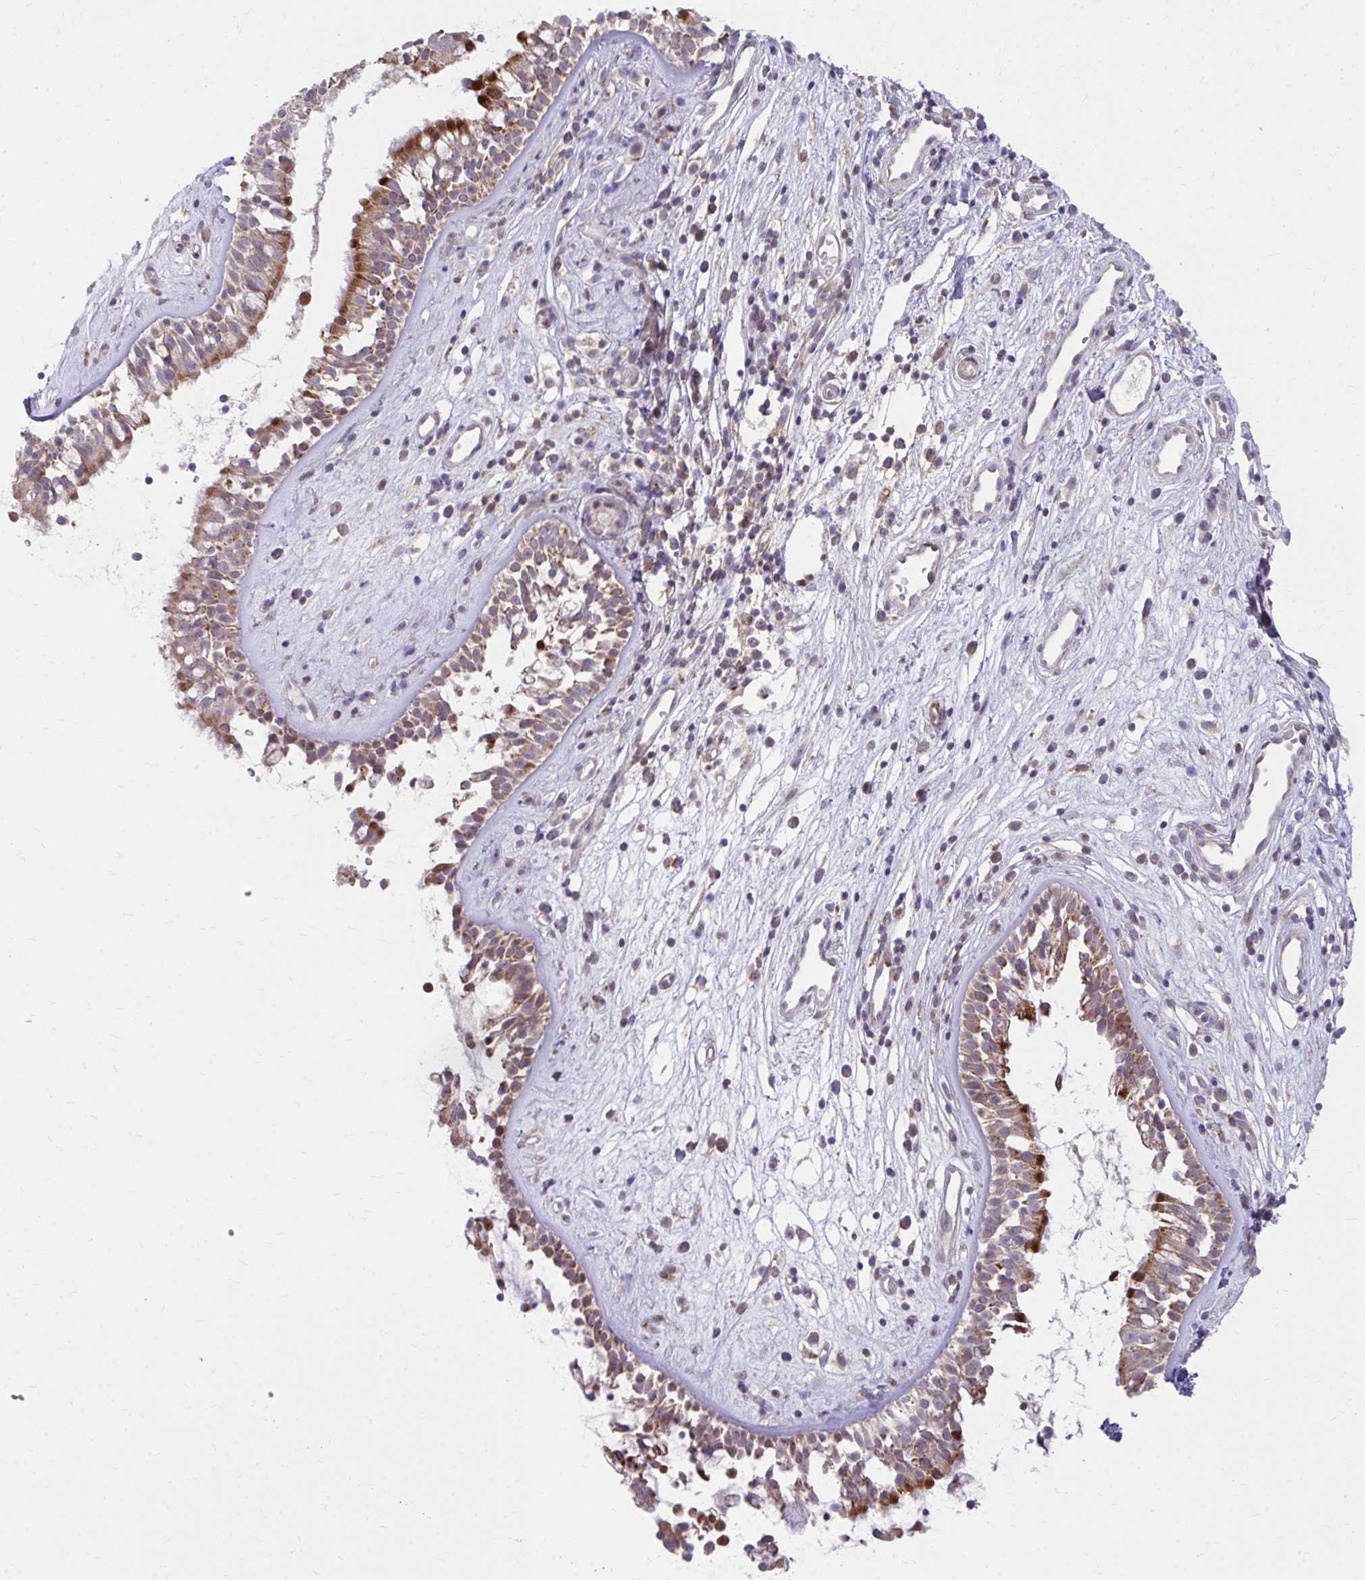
{"staining": {"intensity": "moderate", "quantity": ">75%", "location": "cytoplasmic/membranous"}, "tissue": "nasopharynx", "cell_type": "Respiratory epithelial cells", "image_type": "normal", "snomed": [{"axis": "morphology", "description": "Normal tissue, NOS"}, {"axis": "topography", "description": "Nasopharynx"}], "caption": "Brown immunohistochemical staining in normal human nasopharynx exhibits moderate cytoplasmic/membranous positivity in about >75% of respiratory epithelial cells. (Stains: DAB in brown, nuclei in blue, Microscopy: brightfield microscopy at high magnification).", "gene": "C16orf54", "patient": {"sex": "male", "age": 32}}